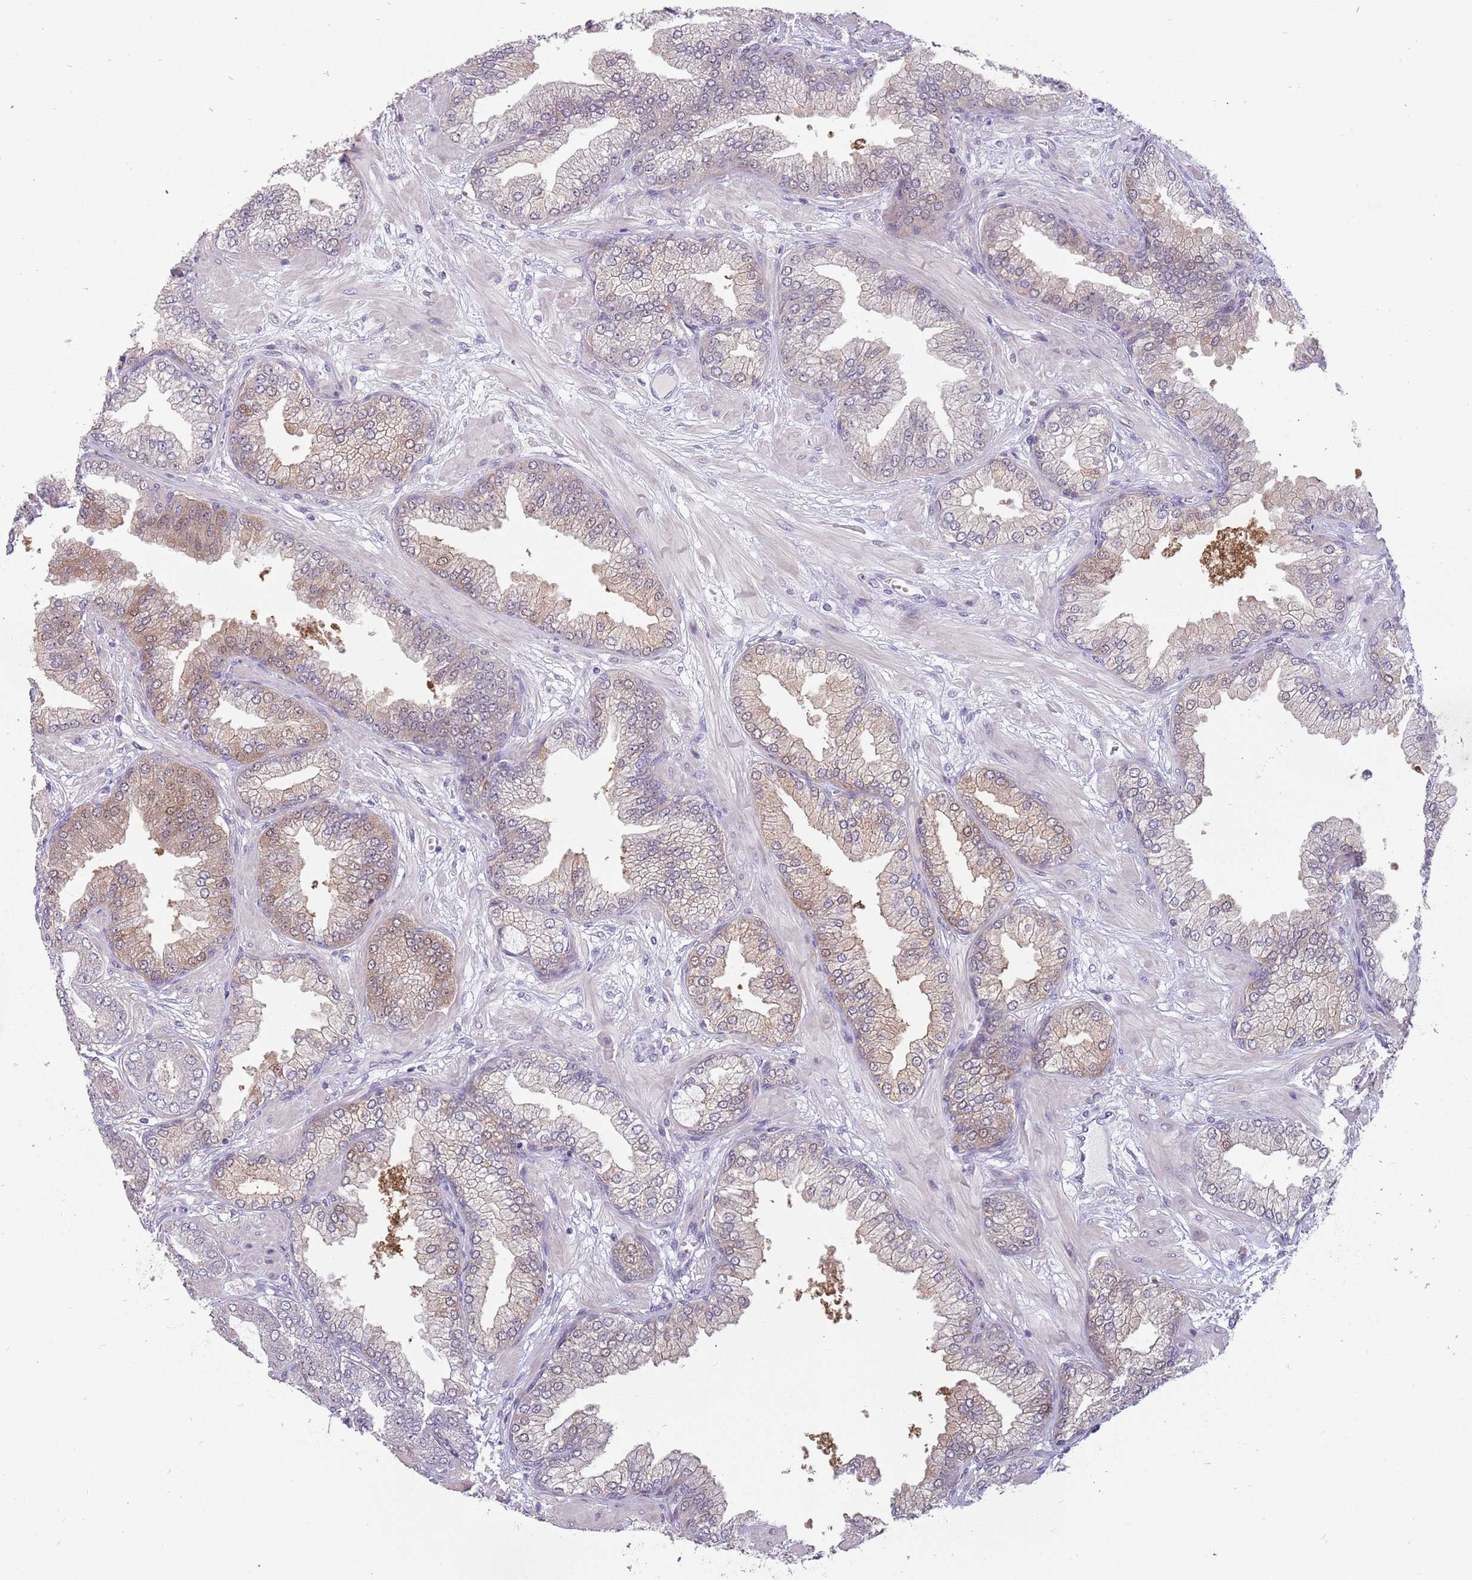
{"staining": {"intensity": "moderate", "quantity": "25%-75%", "location": "cytoplasmic/membranous"}, "tissue": "prostate cancer", "cell_type": "Tumor cells", "image_type": "cancer", "snomed": [{"axis": "morphology", "description": "Adenocarcinoma, Low grade"}, {"axis": "topography", "description": "Prostate"}], "caption": "Protein analysis of adenocarcinoma (low-grade) (prostate) tissue displays moderate cytoplasmic/membranous positivity in about 25%-75% of tumor cells.", "gene": "ZNF574", "patient": {"sex": "male", "age": 55}}